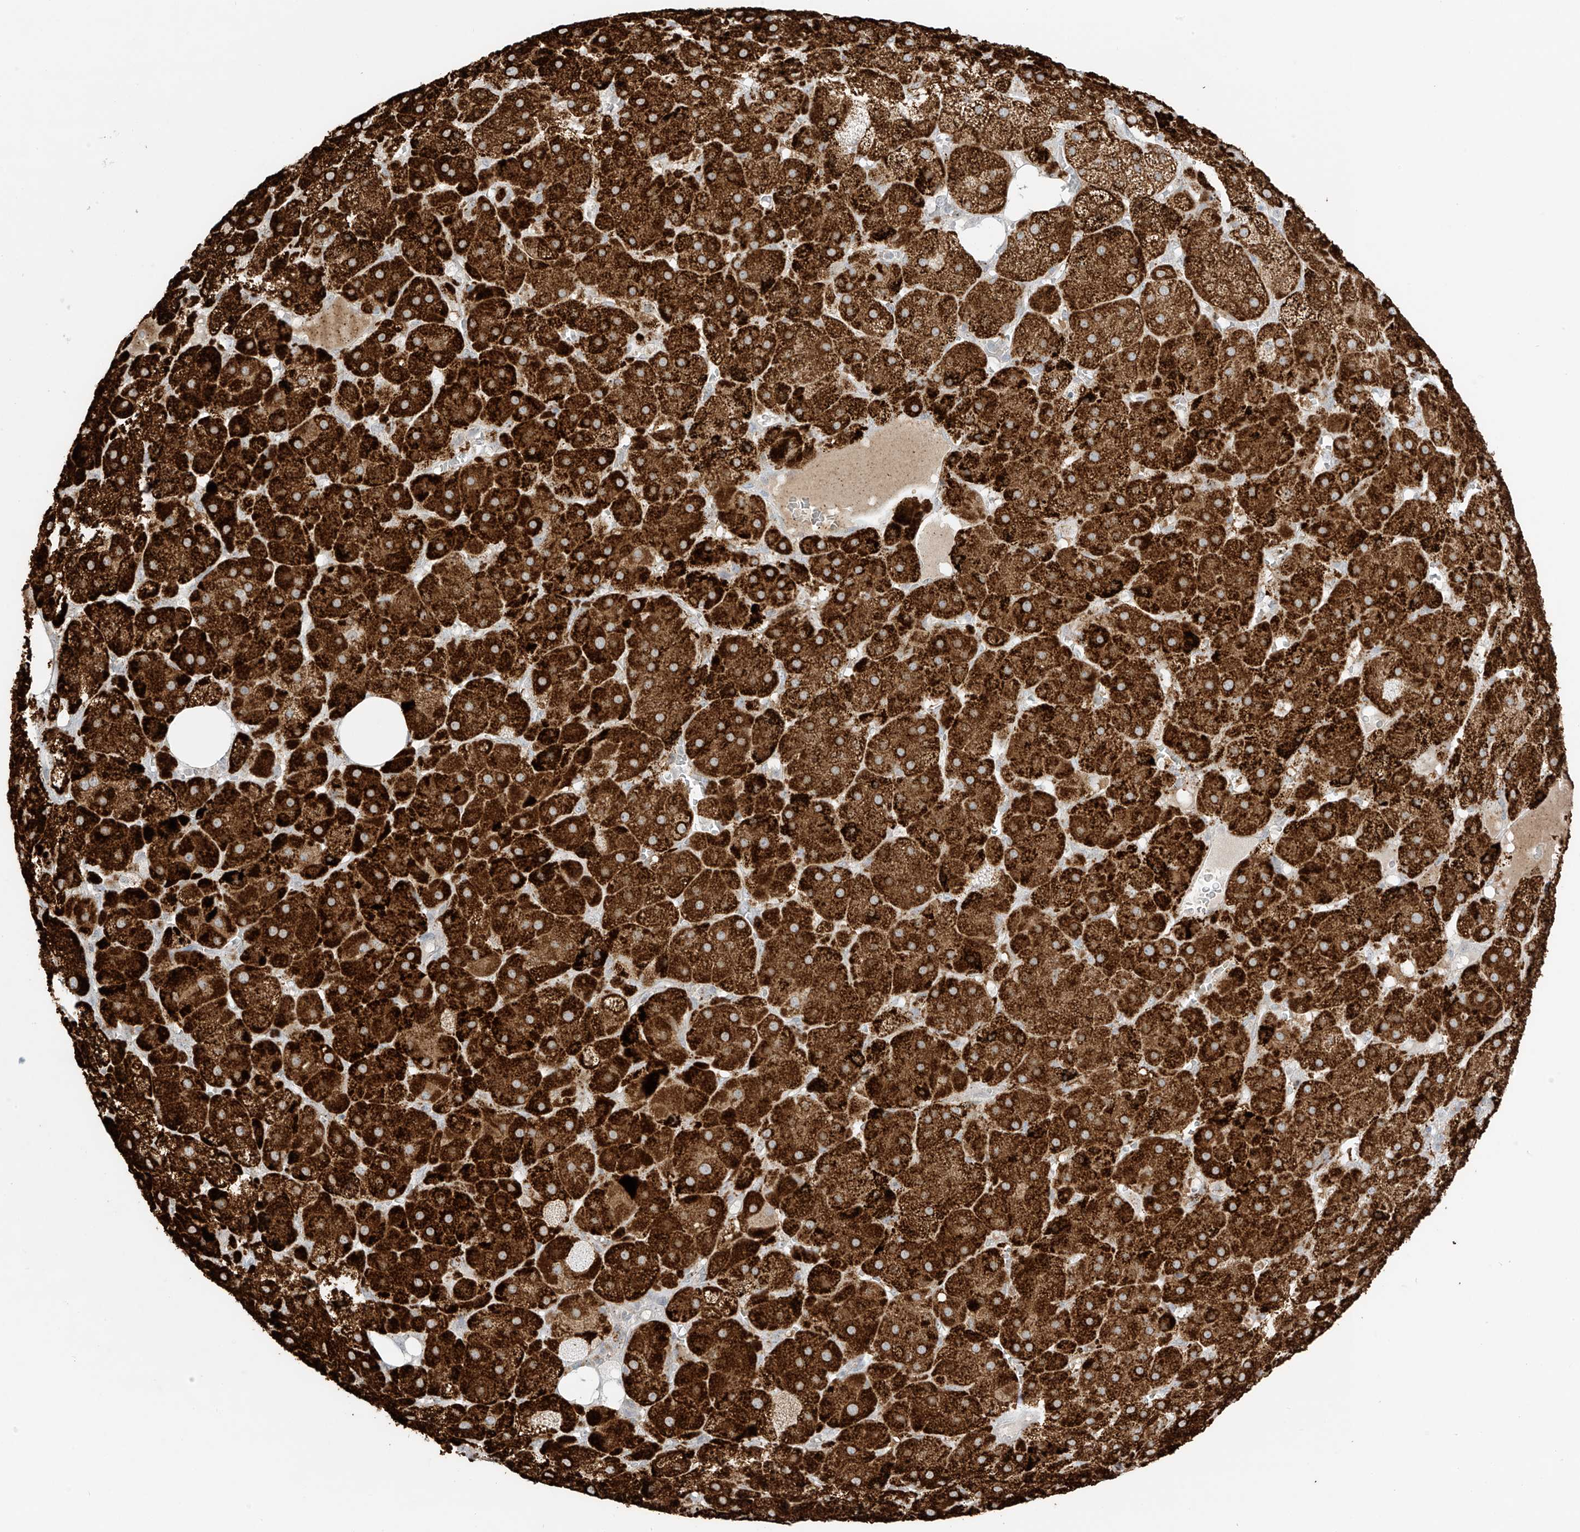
{"staining": {"intensity": "strong", "quantity": ">75%", "location": "cytoplasmic/membranous"}, "tissue": "adrenal gland", "cell_type": "Glandular cells", "image_type": "normal", "snomed": [{"axis": "morphology", "description": "Normal tissue, NOS"}, {"axis": "topography", "description": "Adrenal gland"}], "caption": "Glandular cells exhibit high levels of strong cytoplasmic/membranous positivity in about >75% of cells in normal adrenal gland.", "gene": "N4BP3", "patient": {"sex": "female", "age": 57}}